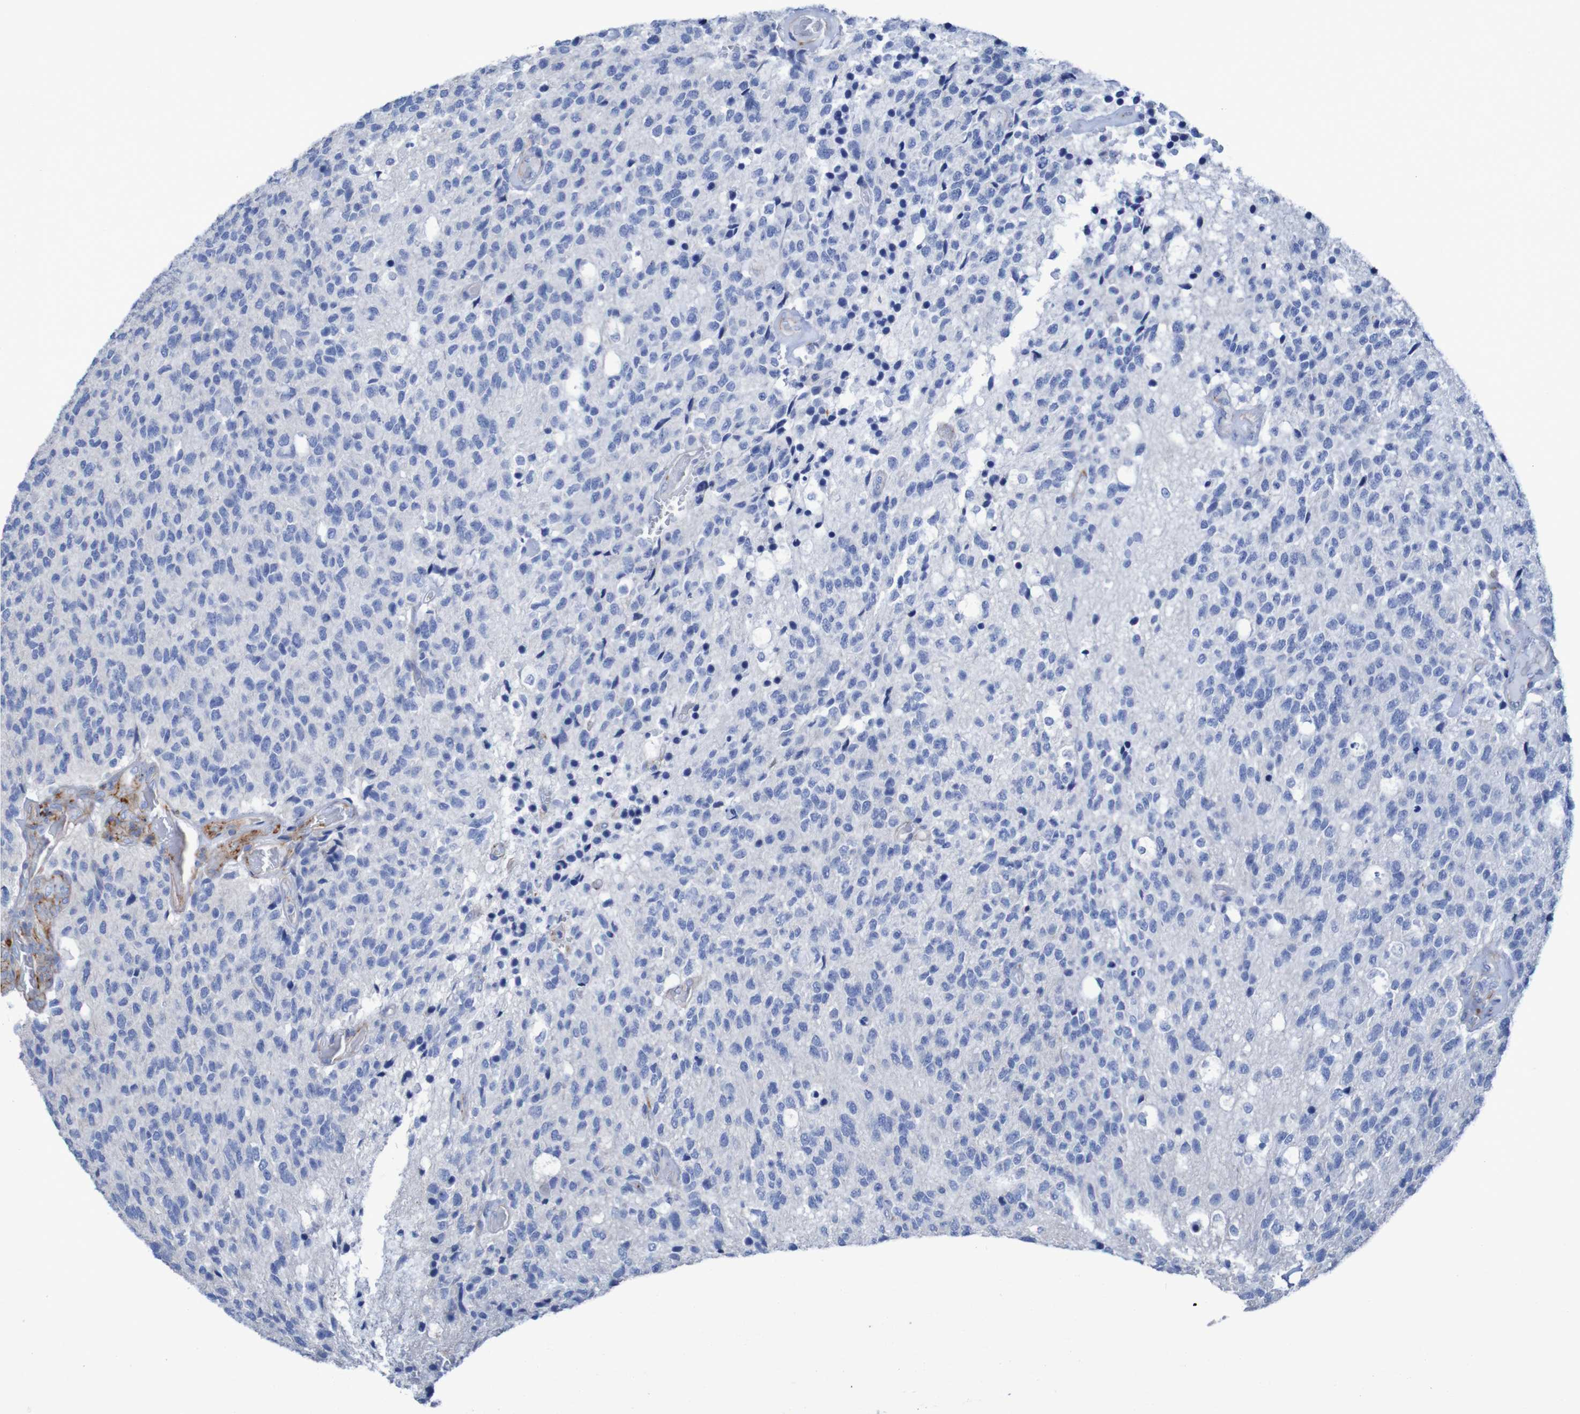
{"staining": {"intensity": "negative", "quantity": "none", "location": "none"}, "tissue": "glioma", "cell_type": "Tumor cells", "image_type": "cancer", "snomed": [{"axis": "morphology", "description": "Glioma, malignant, High grade"}, {"axis": "topography", "description": "pancreas cauda"}], "caption": "DAB immunohistochemical staining of malignant glioma (high-grade) demonstrates no significant positivity in tumor cells.", "gene": "RNF182", "patient": {"sex": "male", "age": 60}}